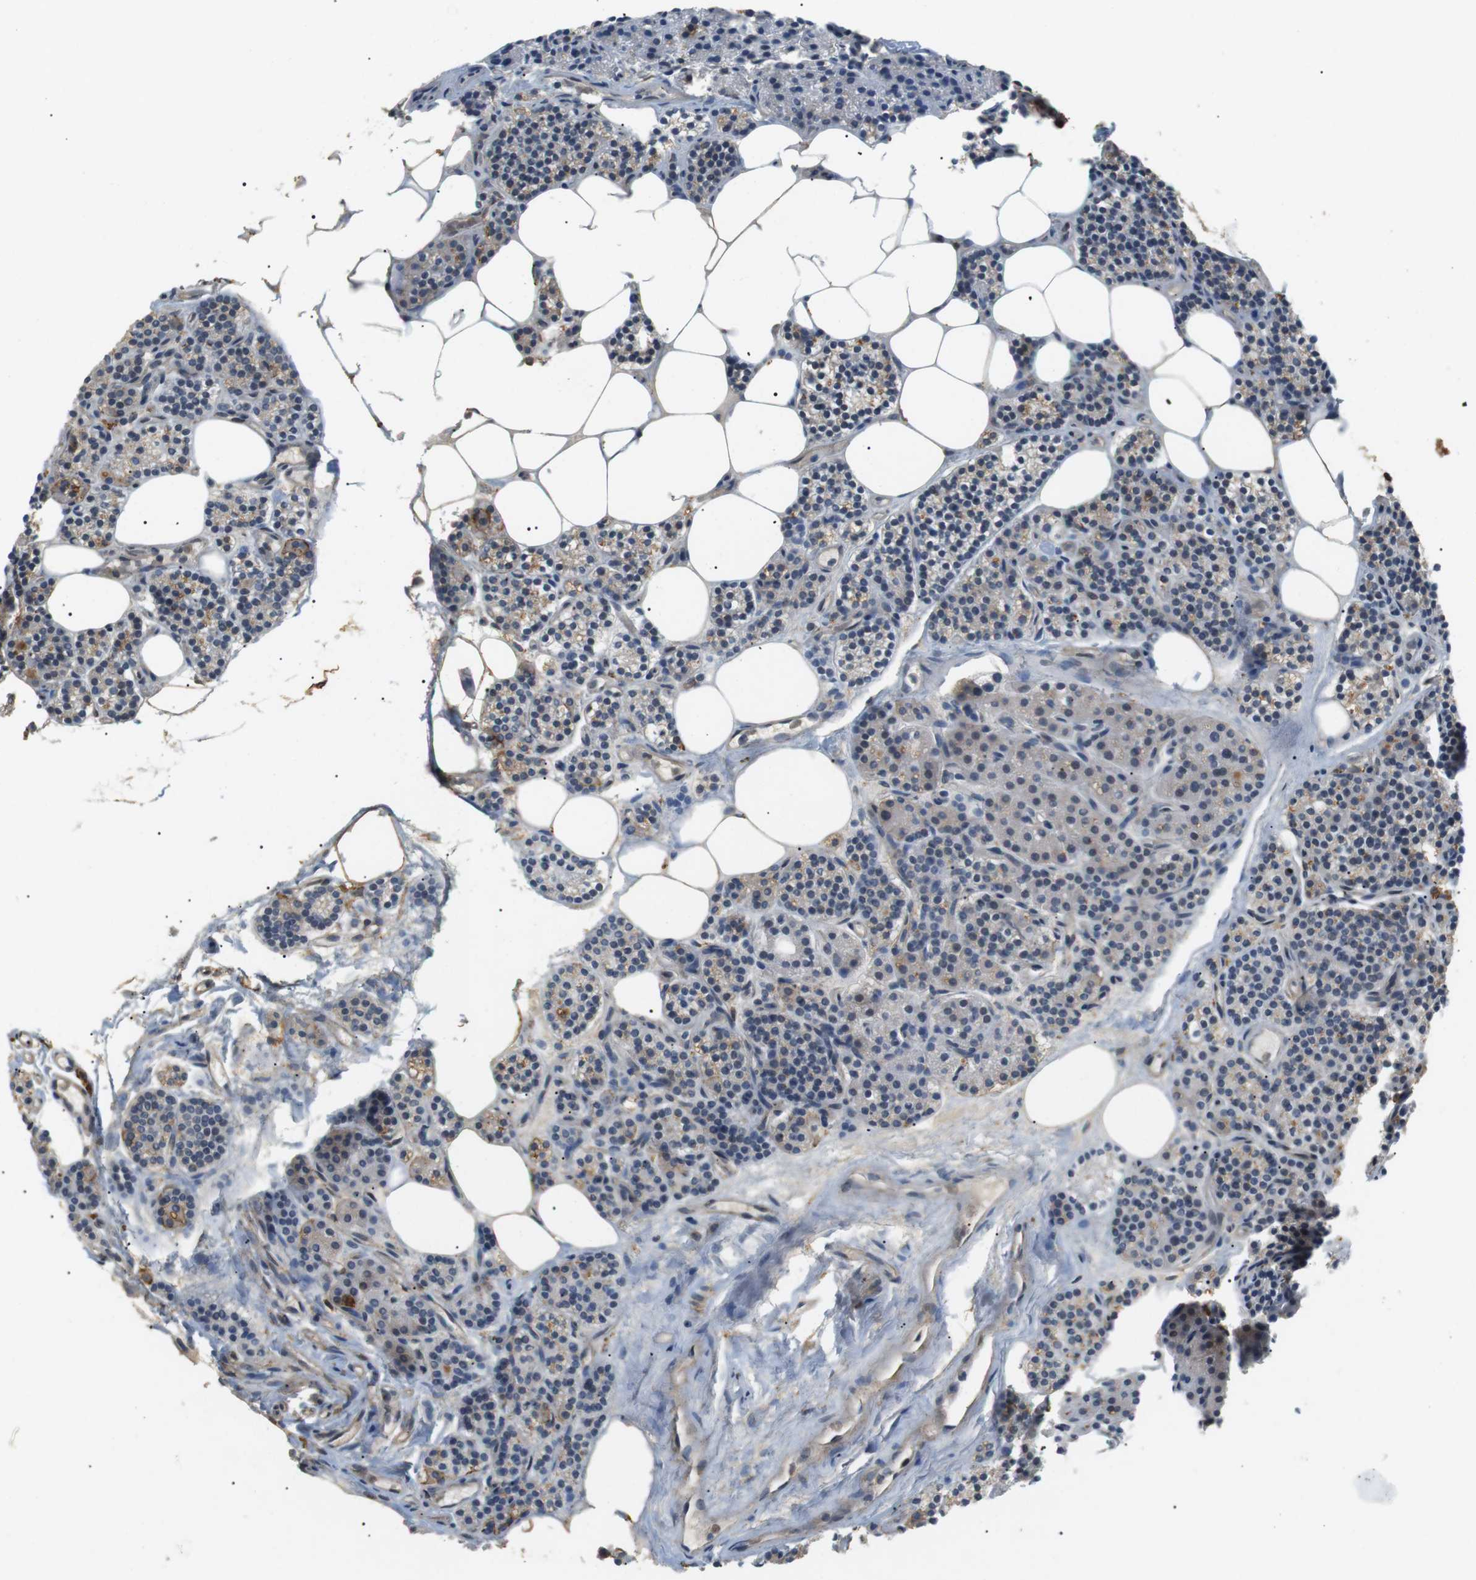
{"staining": {"intensity": "weak", "quantity": "<25%", "location": "cytoplasmic/membranous"}, "tissue": "parathyroid gland", "cell_type": "Glandular cells", "image_type": "normal", "snomed": [{"axis": "morphology", "description": "Normal tissue, NOS"}, {"axis": "morphology", "description": "Adenoma, NOS"}, {"axis": "topography", "description": "Parathyroid gland"}], "caption": "IHC histopathology image of normal parathyroid gland stained for a protein (brown), which demonstrates no staining in glandular cells.", "gene": "P2RY1", "patient": {"sex": "female", "age": 74}}